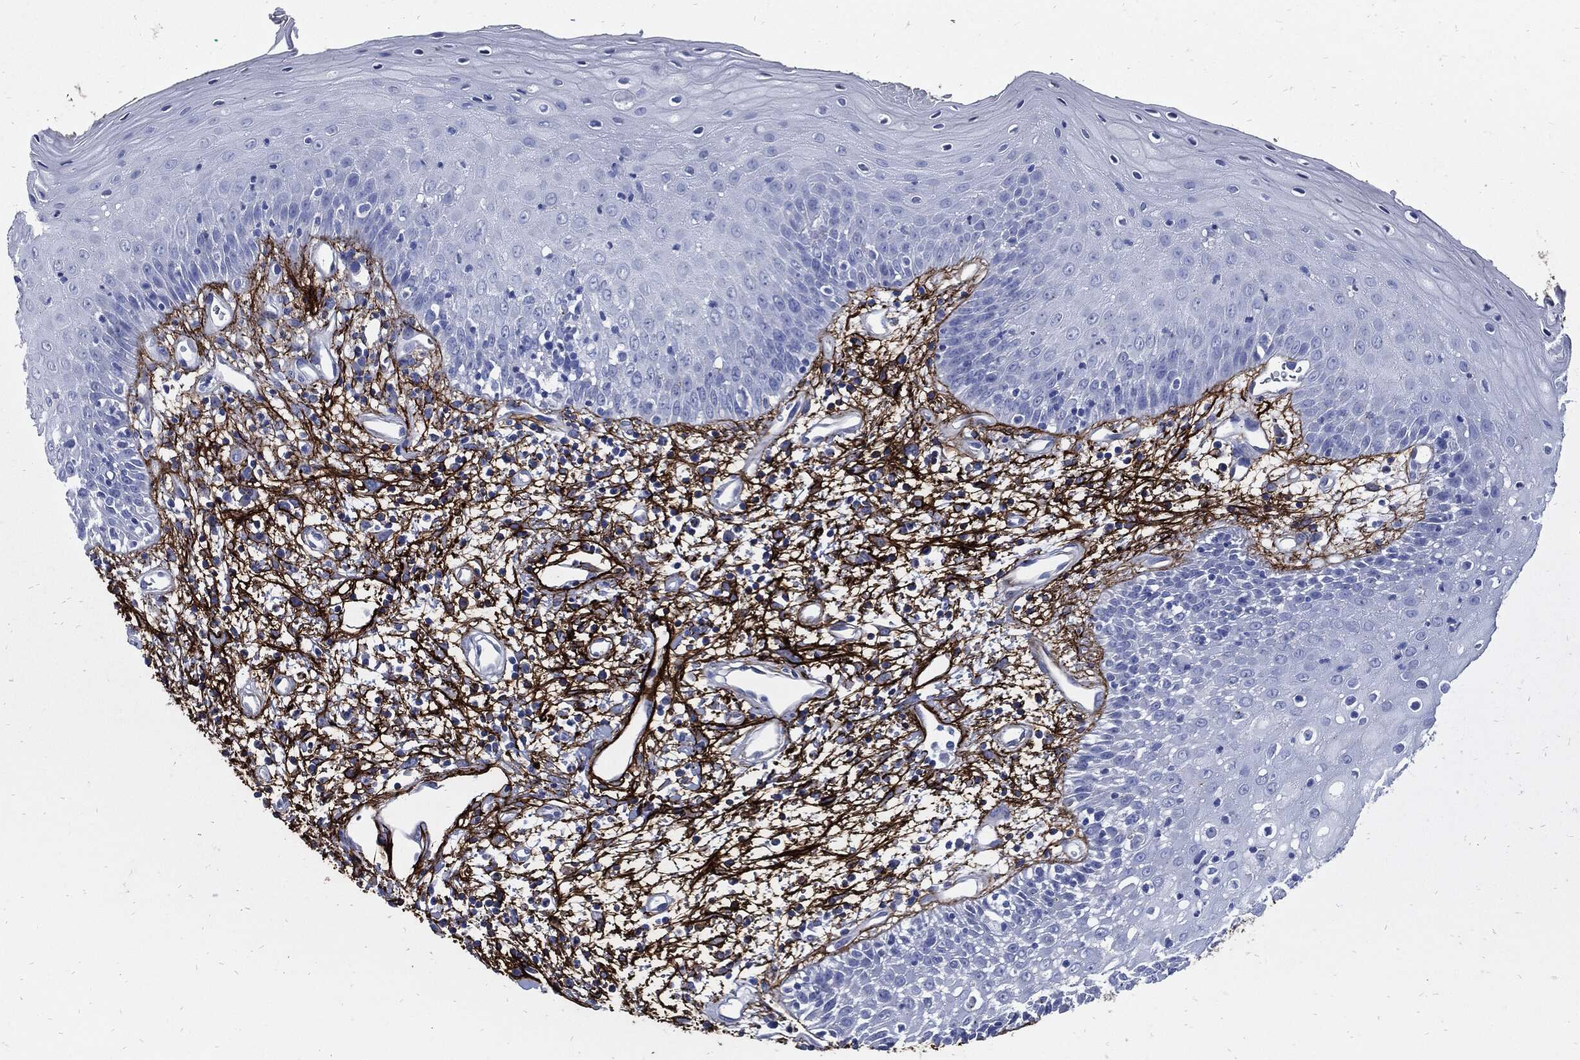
{"staining": {"intensity": "negative", "quantity": "none", "location": "none"}, "tissue": "oral mucosa", "cell_type": "Squamous epithelial cells", "image_type": "normal", "snomed": [{"axis": "morphology", "description": "Normal tissue, NOS"}, {"axis": "morphology", "description": "Squamous cell carcinoma, NOS"}, {"axis": "topography", "description": "Skeletal muscle"}, {"axis": "topography", "description": "Oral tissue"}, {"axis": "topography", "description": "Head-Neck"}], "caption": "IHC image of unremarkable oral mucosa: oral mucosa stained with DAB shows no significant protein expression in squamous epithelial cells. Nuclei are stained in blue.", "gene": "FBN1", "patient": {"sex": "female", "age": 84}}